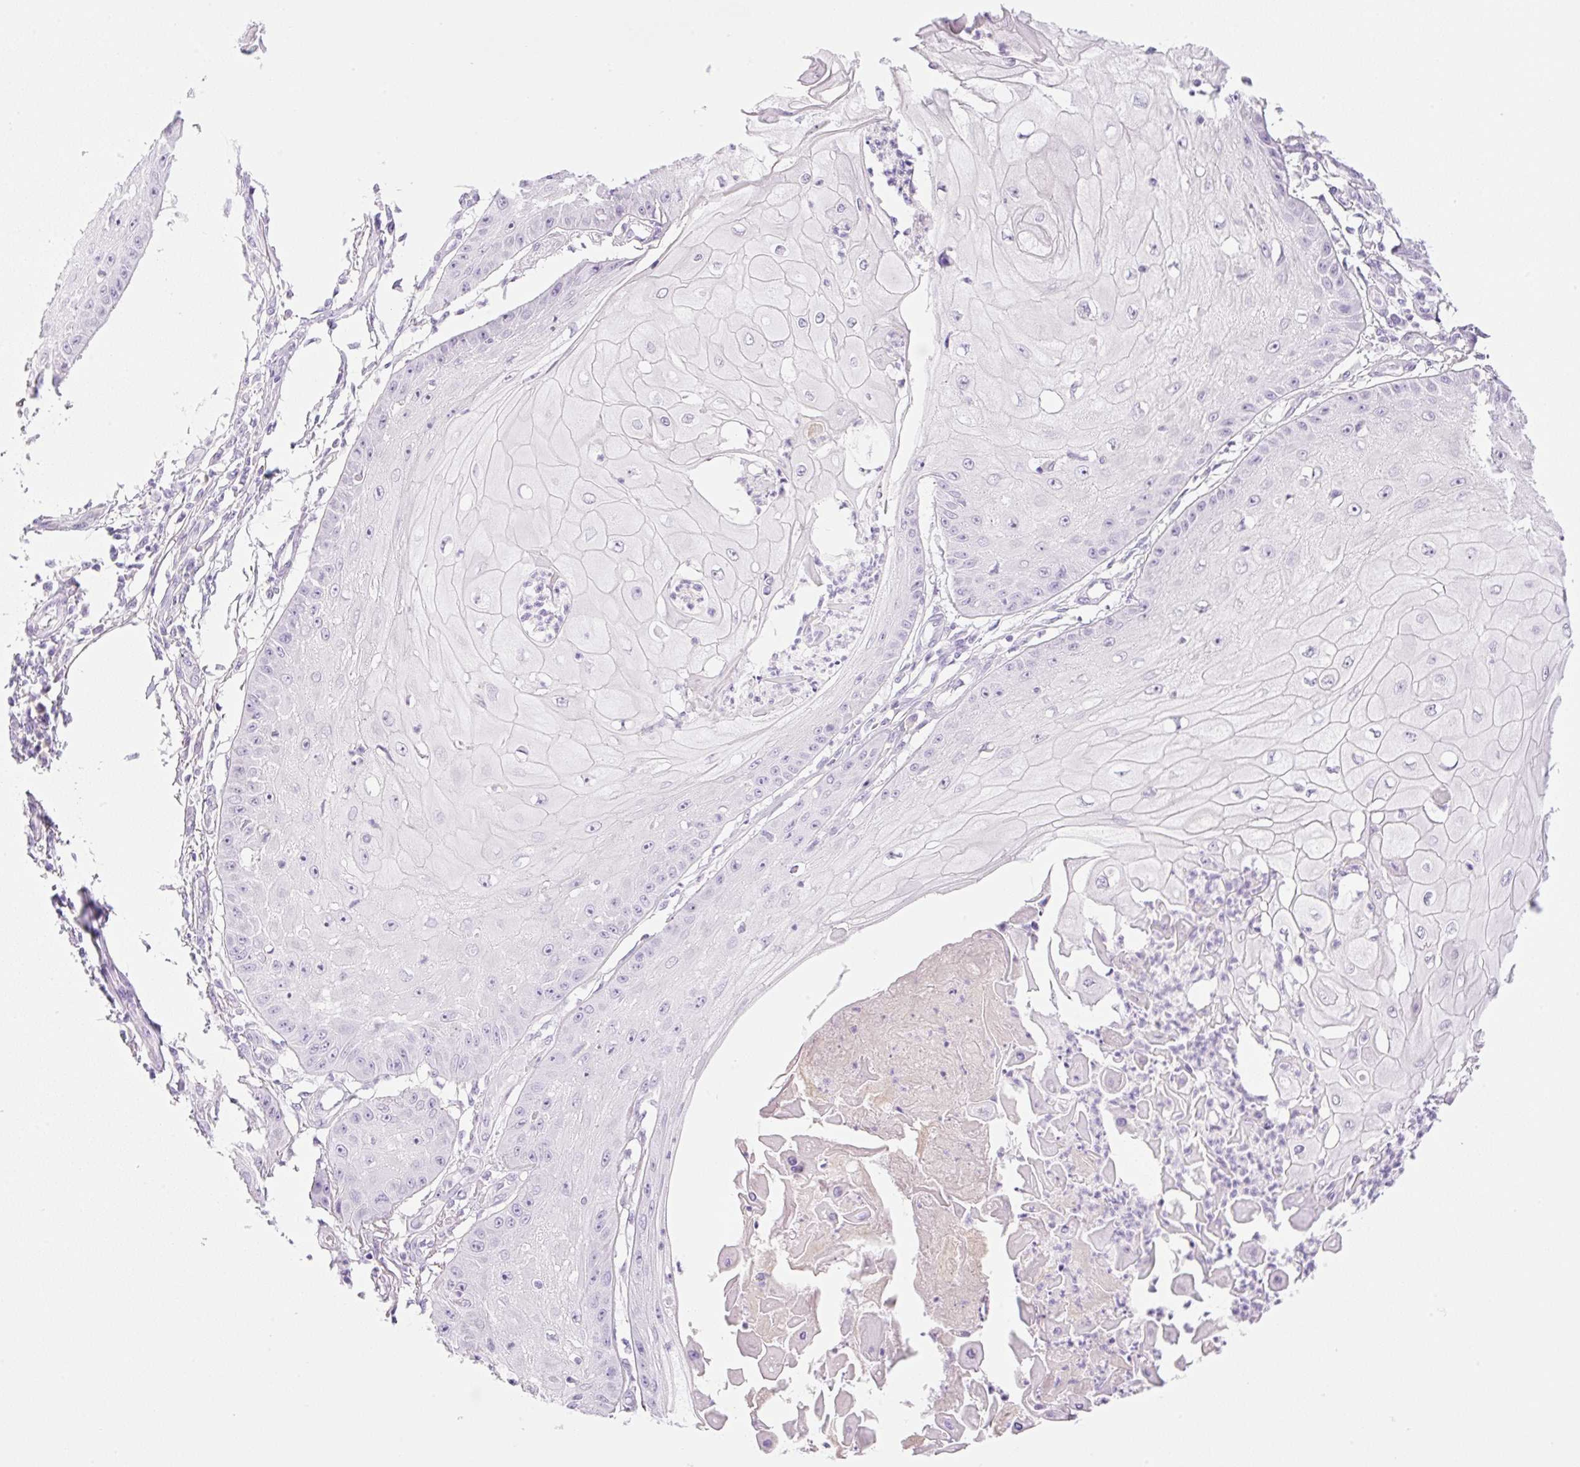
{"staining": {"intensity": "negative", "quantity": "none", "location": "none"}, "tissue": "skin cancer", "cell_type": "Tumor cells", "image_type": "cancer", "snomed": [{"axis": "morphology", "description": "Squamous cell carcinoma, NOS"}, {"axis": "topography", "description": "Skin"}], "caption": "Tumor cells show no significant positivity in squamous cell carcinoma (skin).", "gene": "PALM3", "patient": {"sex": "male", "age": 70}}